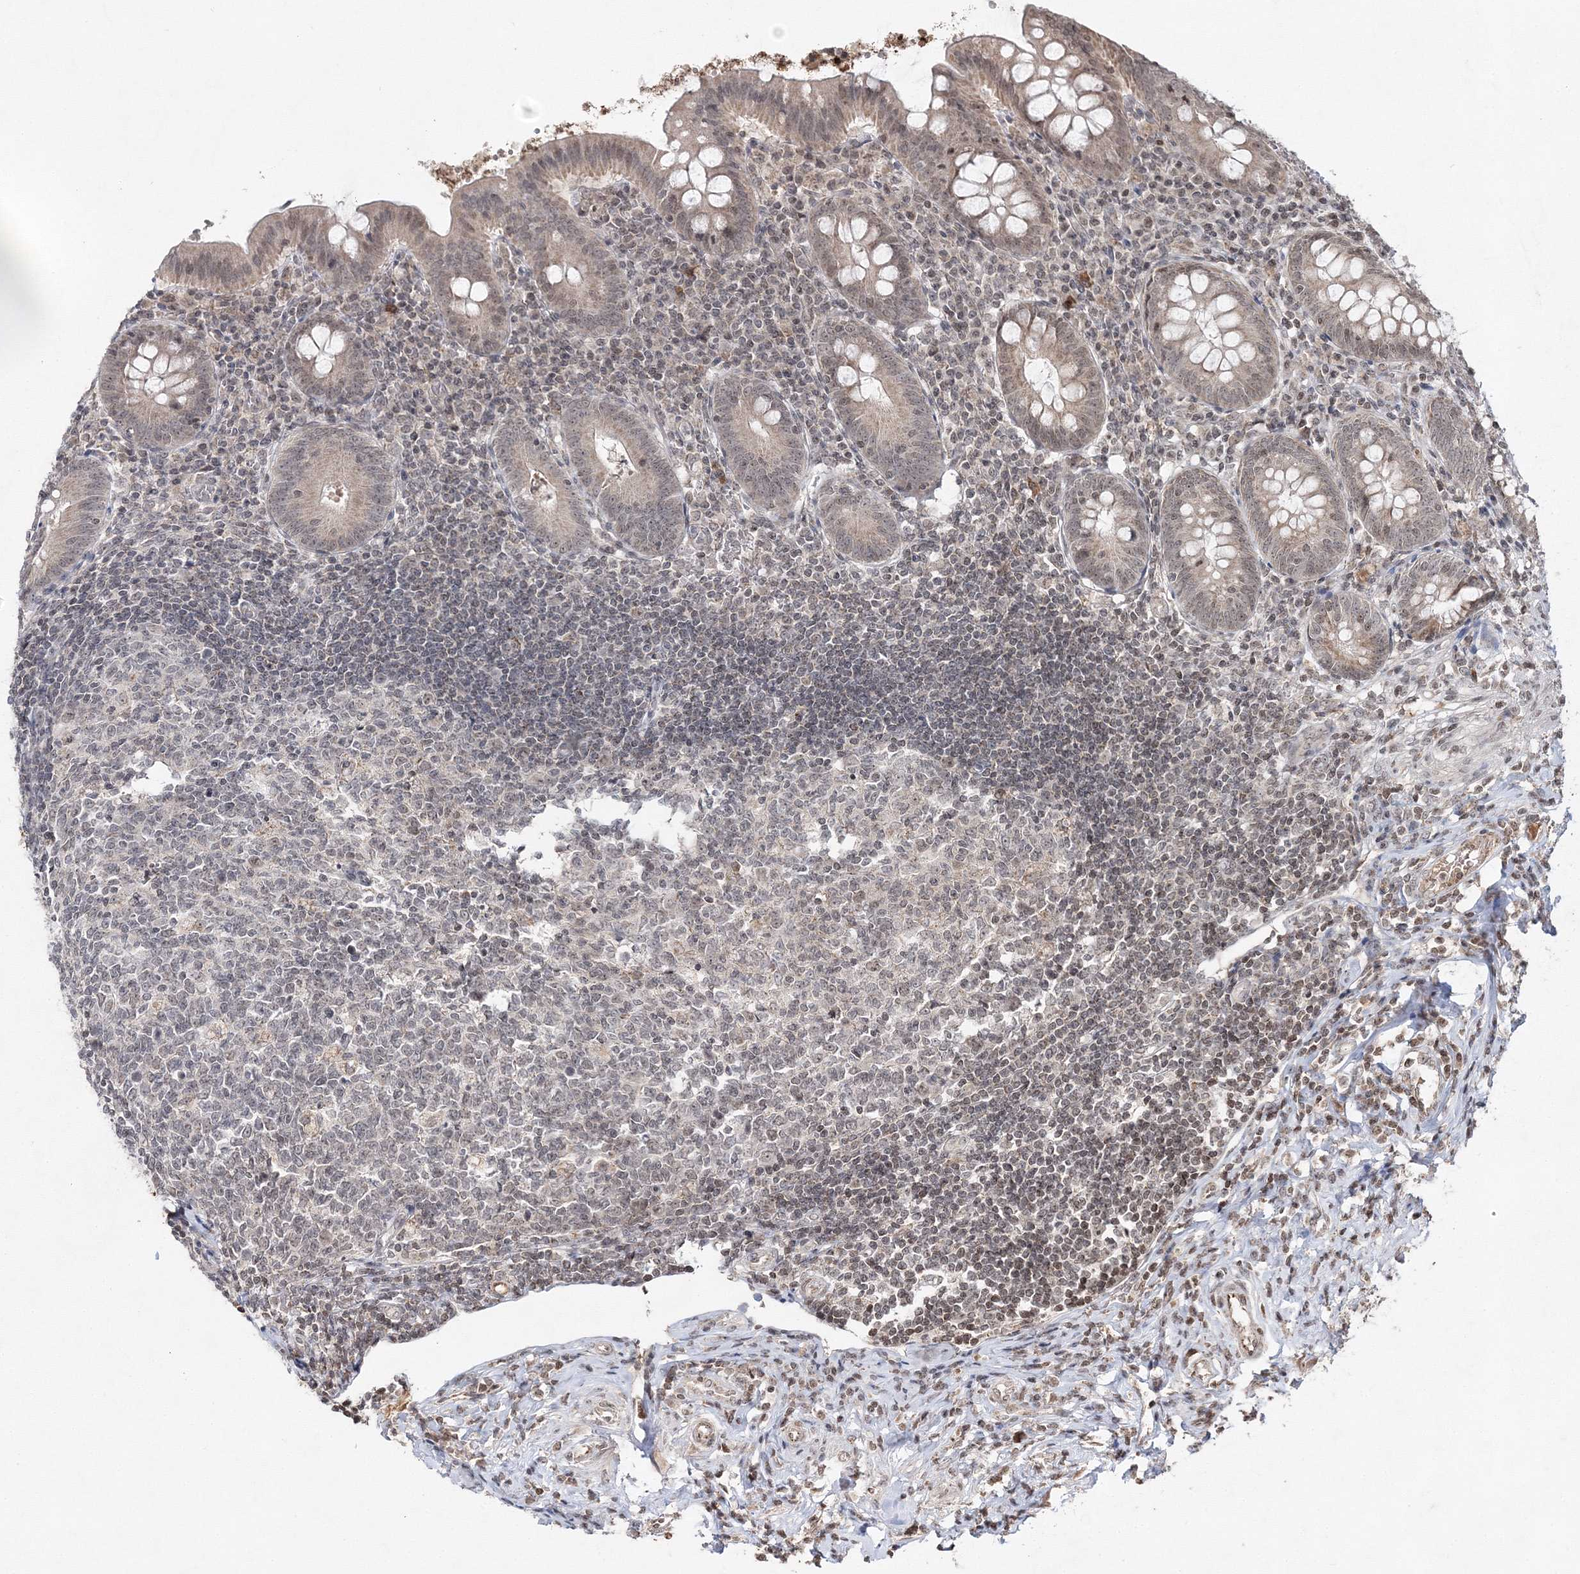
{"staining": {"intensity": "moderate", "quantity": "25%-75%", "location": "cytoplasmic/membranous,nuclear"}, "tissue": "appendix", "cell_type": "Glandular cells", "image_type": "normal", "snomed": [{"axis": "morphology", "description": "Normal tissue, NOS"}, {"axis": "topography", "description": "Appendix"}], "caption": "IHC micrograph of unremarkable appendix: appendix stained using IHC exhibits medium levels of moderate protein expression localized specifically in the cytoplasmic/membranous,nuclear of glandular cells, appearing as a cytoplasmic/membranous,nuclear brown color.", "gene": "CARM1", "patient": {"sex": "female", "age": 54}}